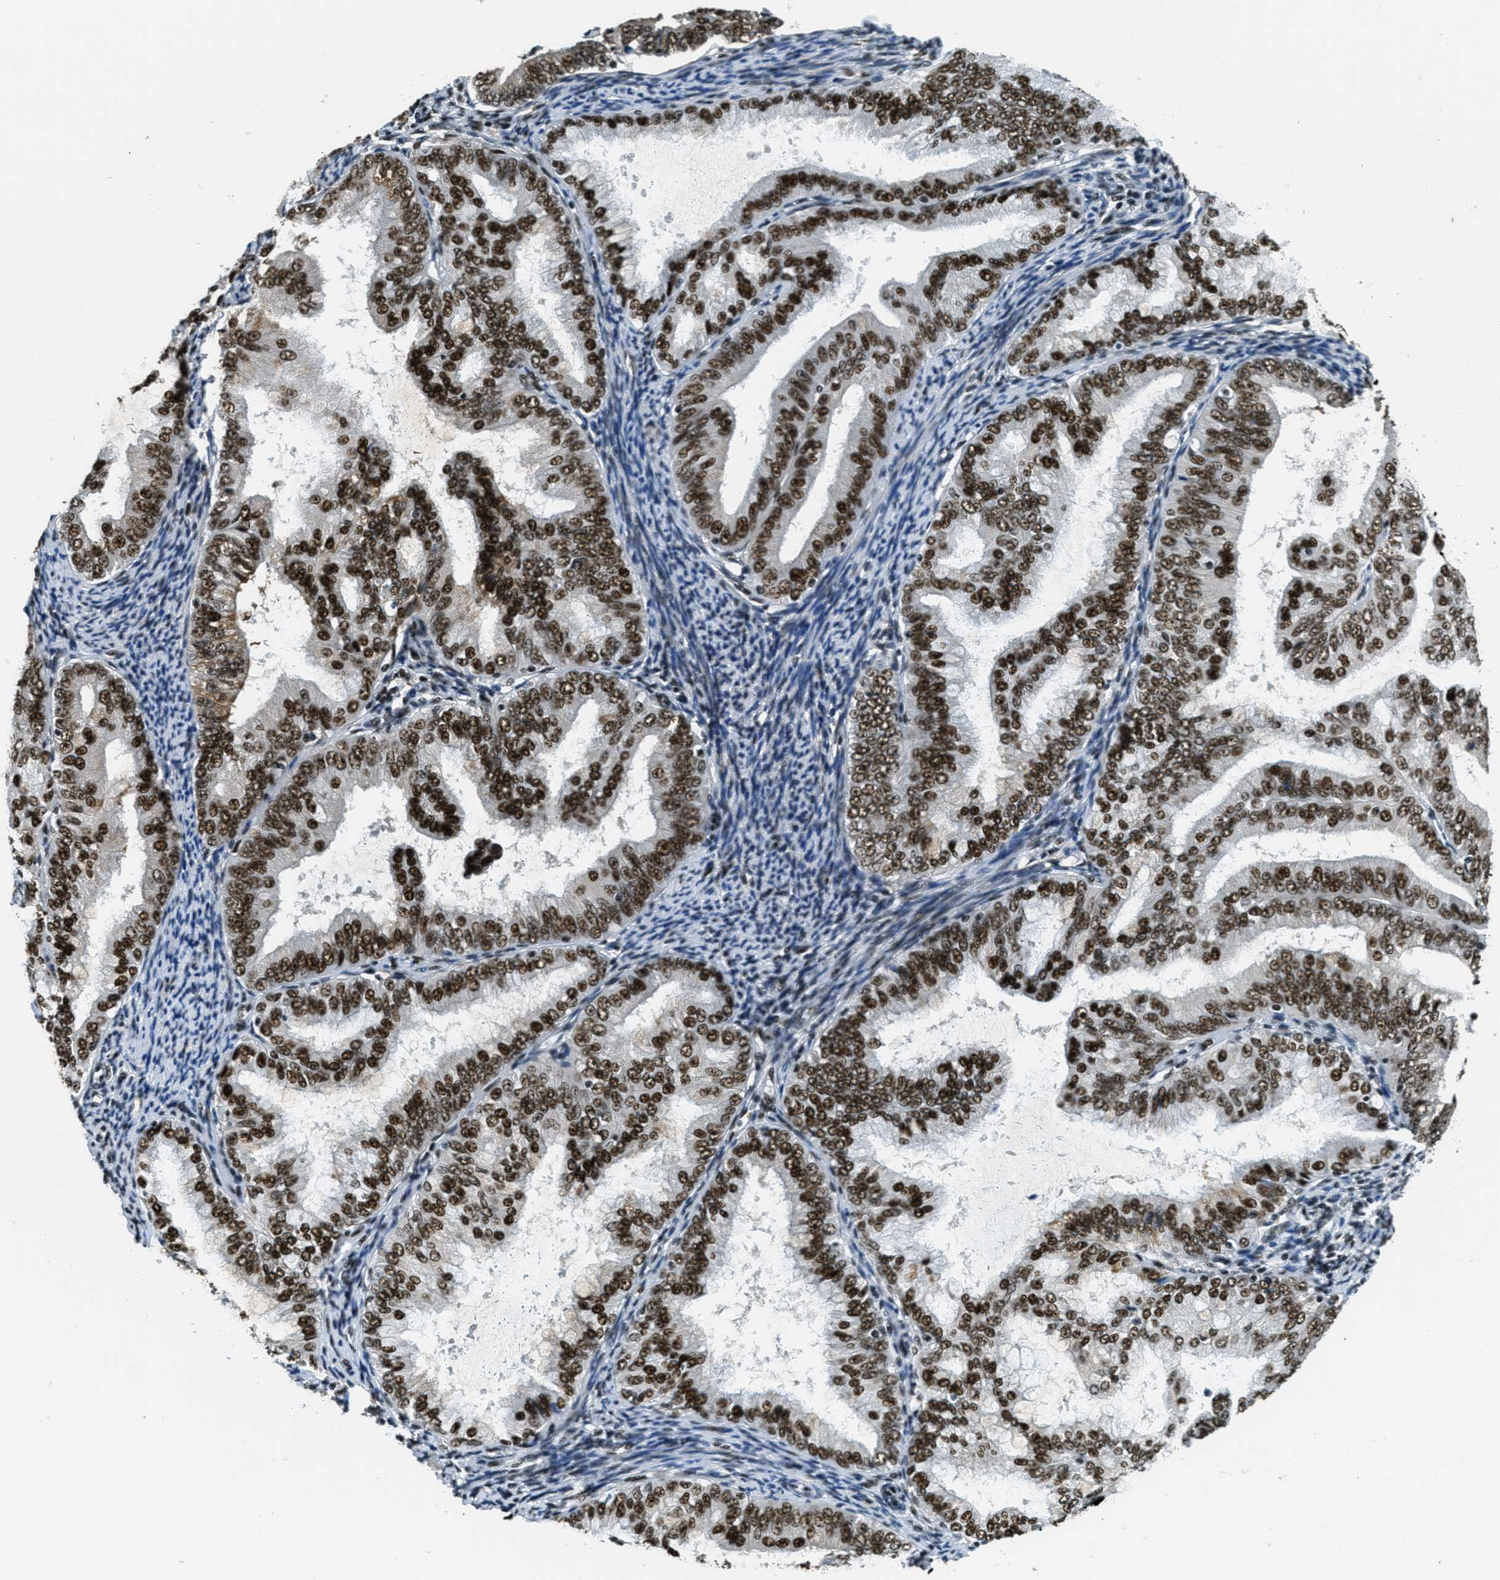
{"staining": {"intensity": "strong", "quantity": ">75%", "location": "nuclear"}, "tissue": "endometrial cancer", "cell_type": "Tumor cells", "image_type": "cancer", "snomed": [{"axis": "morphology", "description": "Adenocarcinoma, NOS"}, {"axis": "topography", "description": "Endometrium"}], "caption": "Human endometrial adenocarcinoma stained for a protein (brown) exhibits strong nuclear positive positivity in approximately >75% of tumor cells.", "gene": "SSB", "patient": {"sex": "female", "age": 63}}